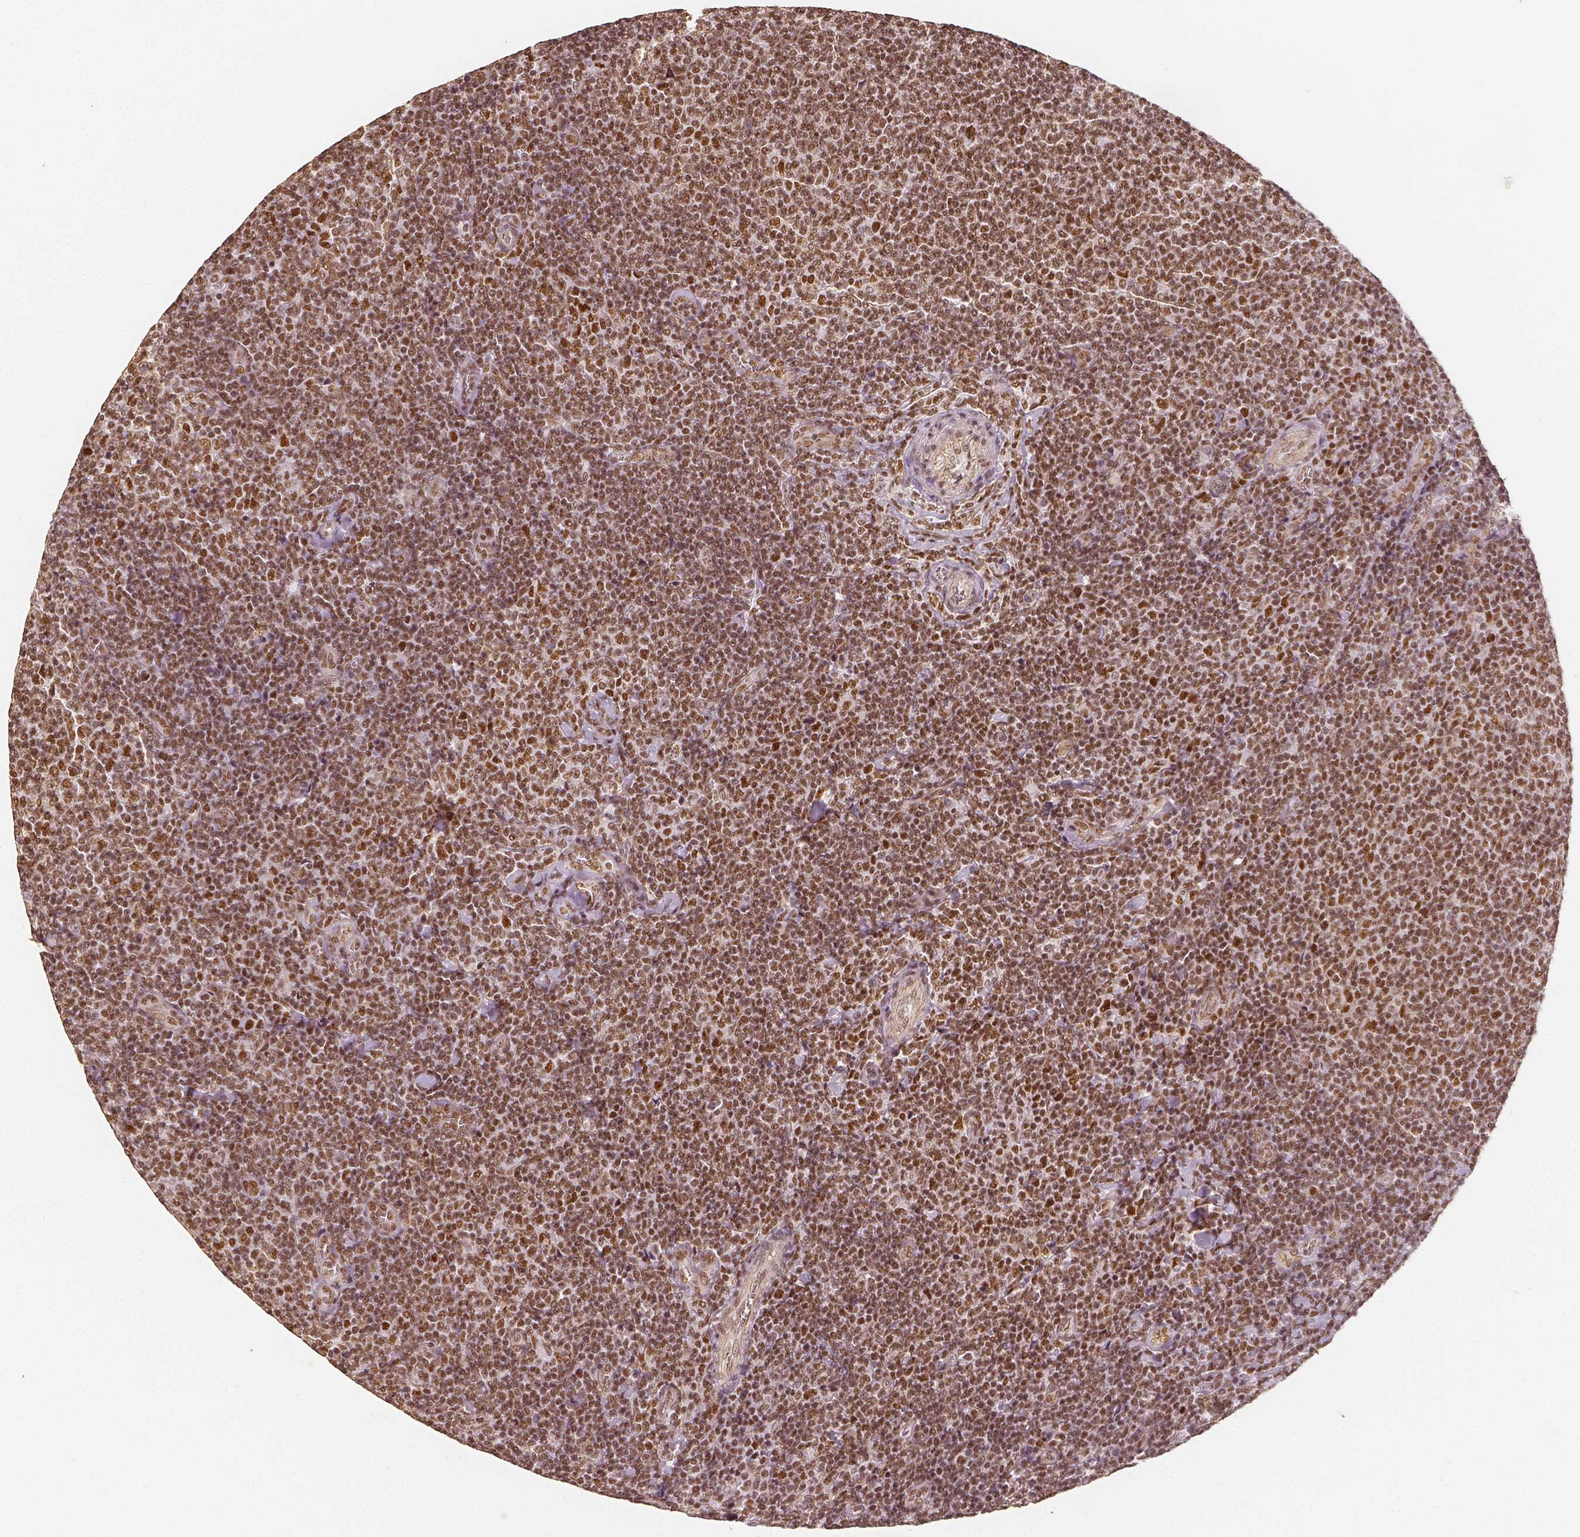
{"staining": {"intensity": "moderate", "quantity": ">75%", "location": "nuclear"}, "tissue": "lymphoma", "cell_type": "Tumor cells", "image_type": "cancer", "snomed": [{"axis": "morphology", "description": "Malignant lymphoma, non-Hodgkin's type, Low grade"}, {"axis": "topography", "description": "Lymph node"}], "caption": "A histopathology image of human lymphoma stained for a protein shows moderate nuclear brown staining in tumor cells.", "gene": "HDAC1", "patient": {"sex": "male", "age": 52}}